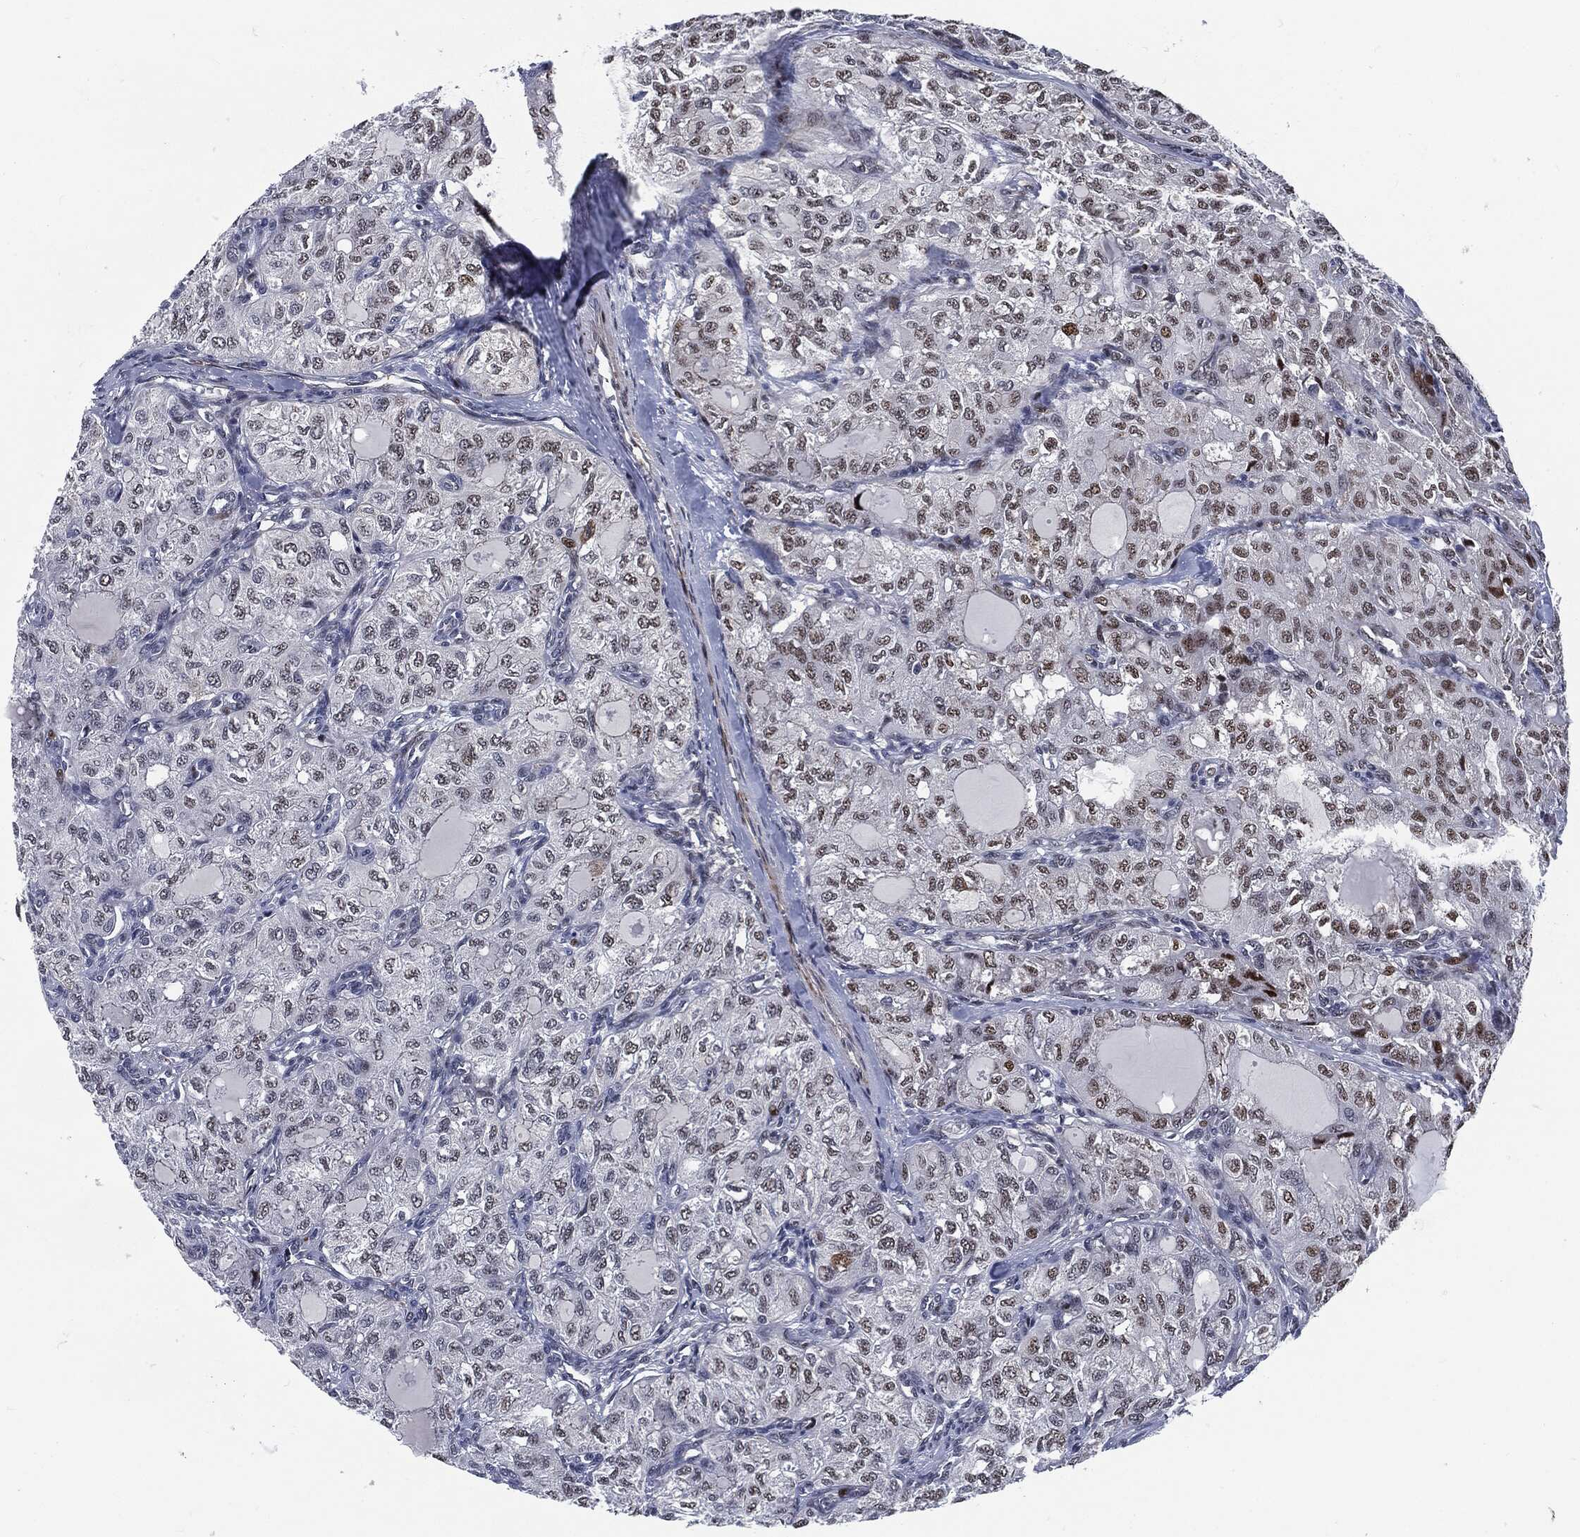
{"staining": {"intensity": "moderate", "quantity": "<25%", "location": "nuclear"}, "tissue": "thyroid cancer", "cell_type": "Tumor cells", "image_type": "cancer", "snomed": [{"axis": "morphology", "description": "Follicular adenoma carcinoma, NOS"}, {"axis": "topography", "description": "Thyroid gland"}], "caption": "Protein expression analysis of human thyroid cancer (follicular adenoma carcinoma) reveals moderate nuclear positivity in about <25% of tumor cells. Nuclei are stained in blue.", "gene": "AKT2", "patient": {"sex": "male", "age": 75}}